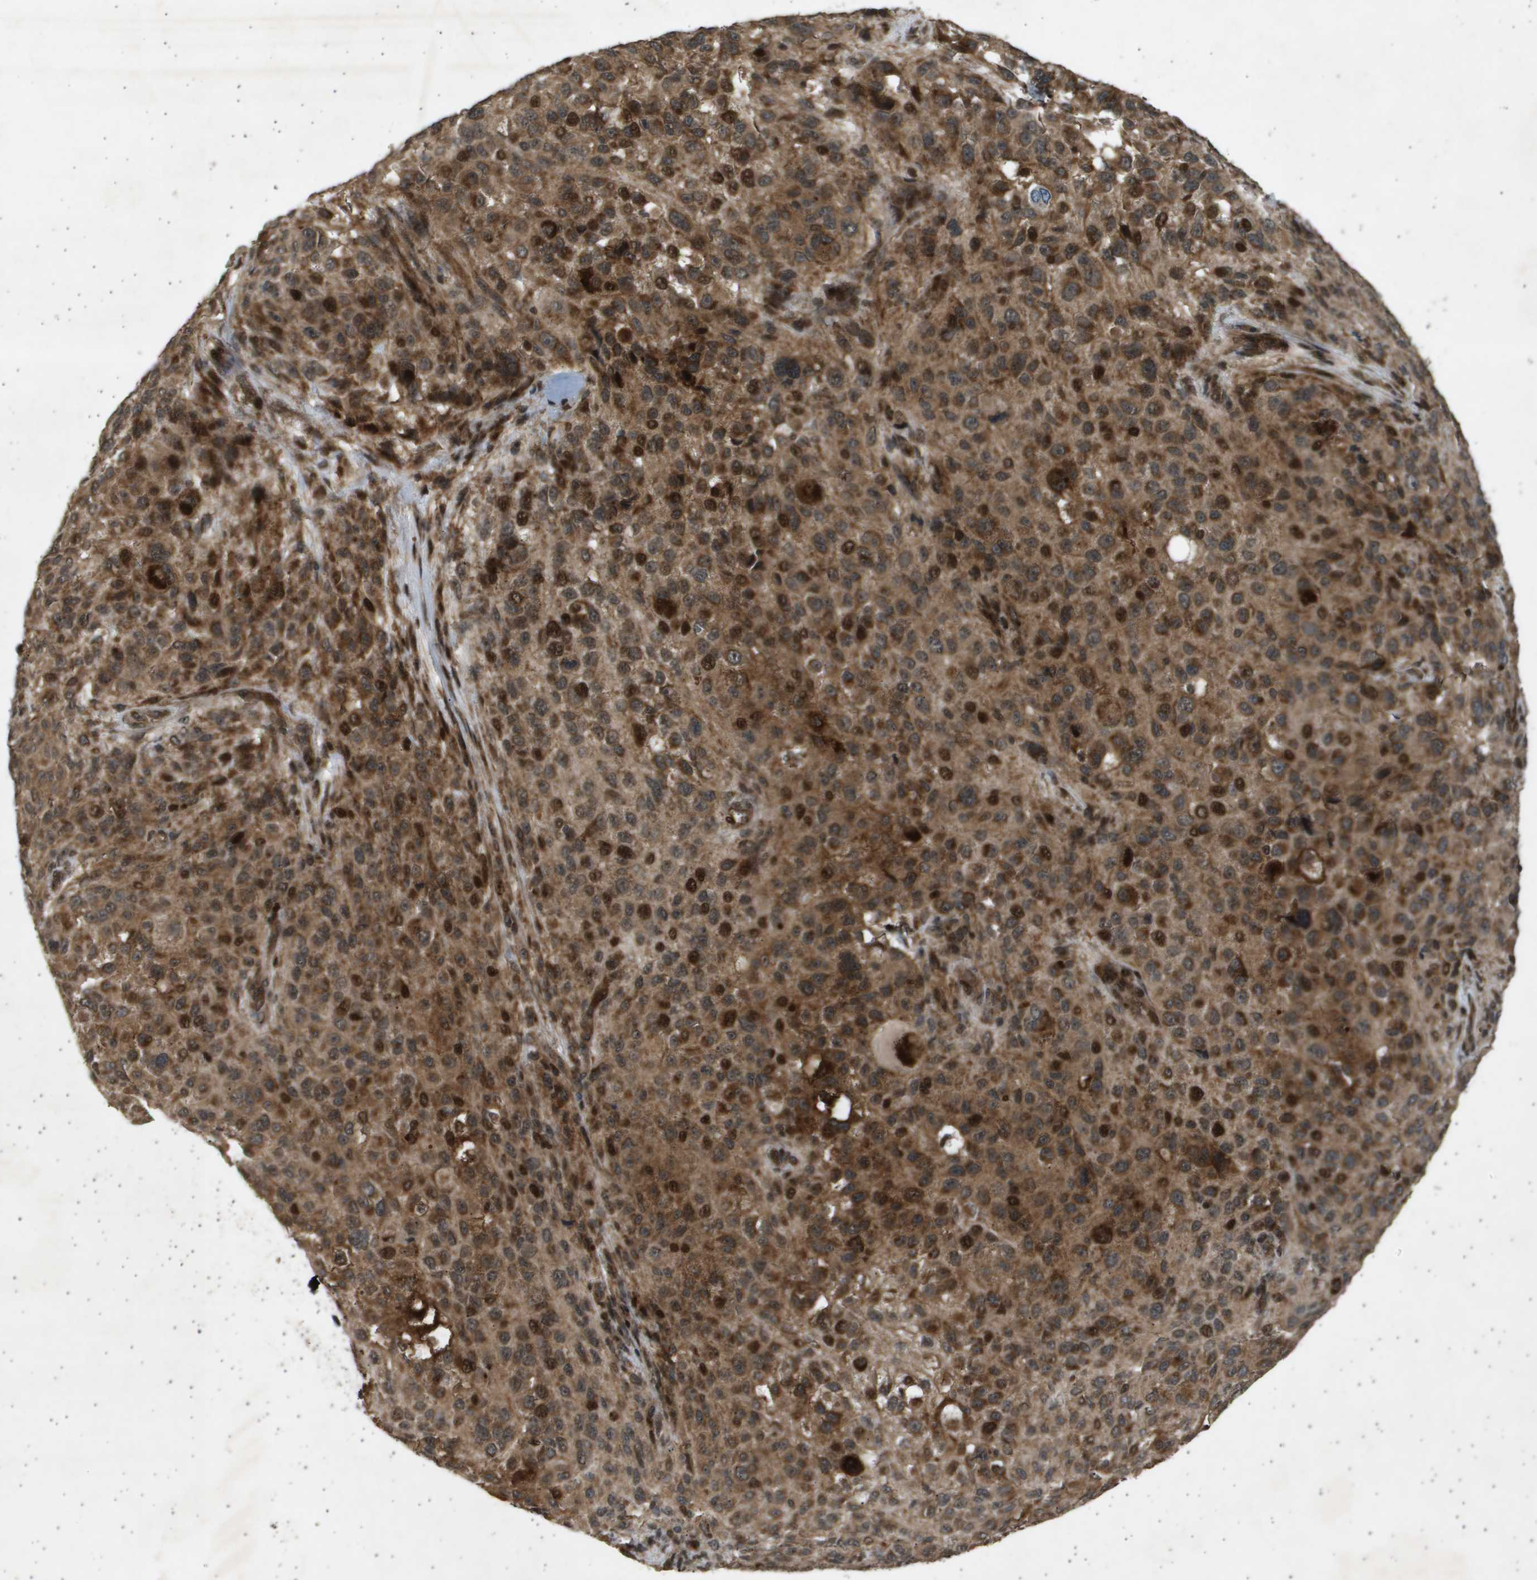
{"staining": {"intensity": "strong", "quantity": ">75%", "location": "cytoplasmic/membranous,nuclear"}, "tissue": "melanoma", "cell_type": "Tumor cells", "image_type": "cancer", "snomed": [{"axis": "morphology", "description": "Necrosis, NOS"}, {"axis": "morphology", "description": "Malignant melanoma, NOS"}, {"axis": "topography", "description": "Skin"}], "caption": "Melanoma was stained to show a protein in brown. There is high levels of strong cytoplasmic/membranous and nuclear staining in about >75% of tumor cells.", "gene": "TNRC6A", "patient": {"sex": "female", "age": 87}}